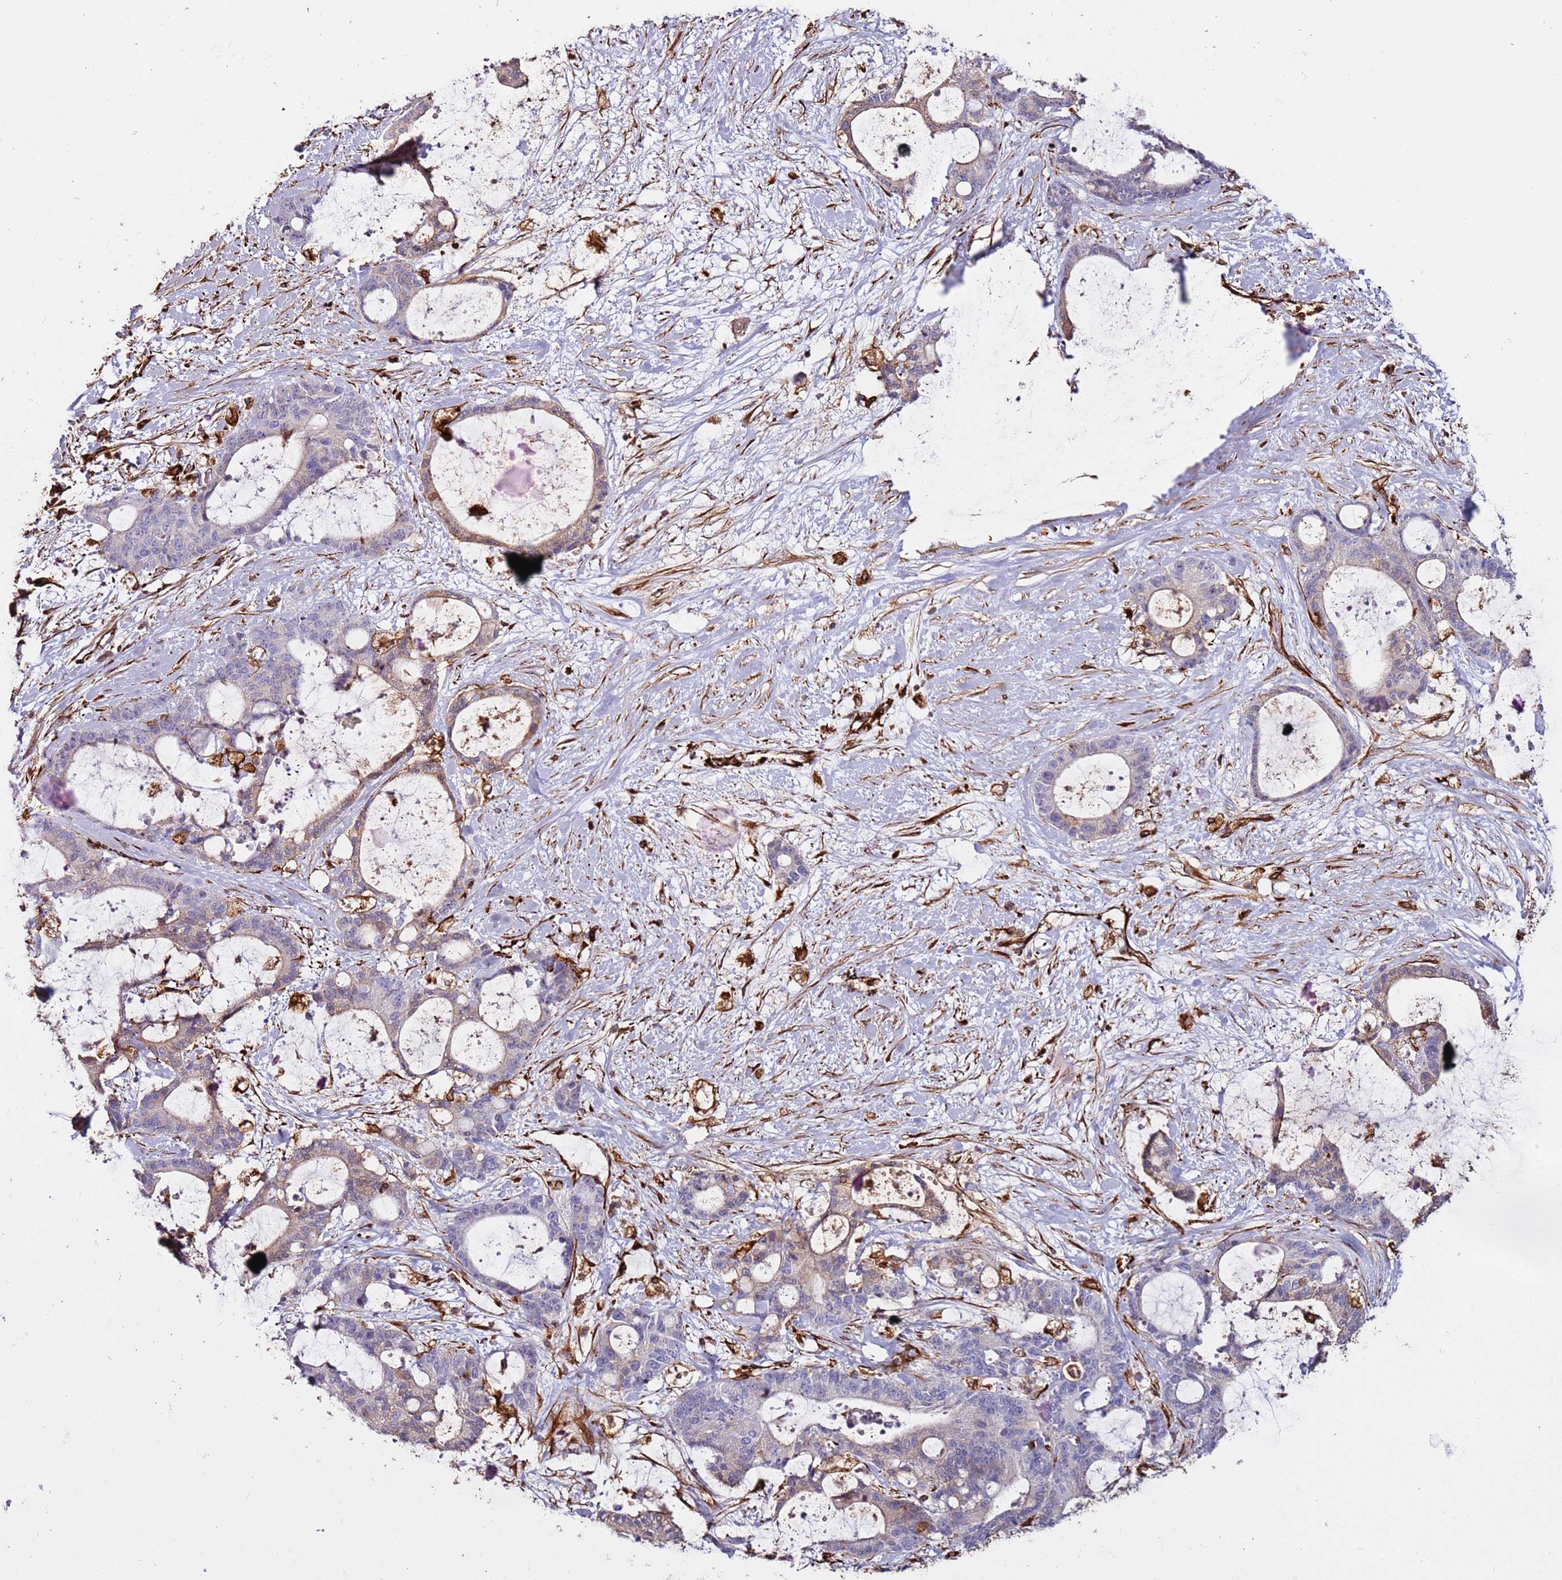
{"staining": {"intensity": "weak", "quantity": "<25%", "location": "cytoplasmic/membranous"}, "tissue": "liver cancer", "cell_type": "Tumor cells", "image_type": "cancer", "snomed": [{"axis": "morphology", "description": "Normal tissue, NOS"}, {"axis": "morphology", "description": "Cholangiocarcinoma"}, {"axis": "topography", "description": "Liver"}, {"axis": "topography", "description": "Peripheral nerve tissue"}], "caption": "Immunohistochemistry micrograph of neoplastic tissue: liver cancer stained with DAB shows no significant protein expression in tumor cells.", "gene": "MRGPRE", "patient": {"sex": "female", "age": 73}}